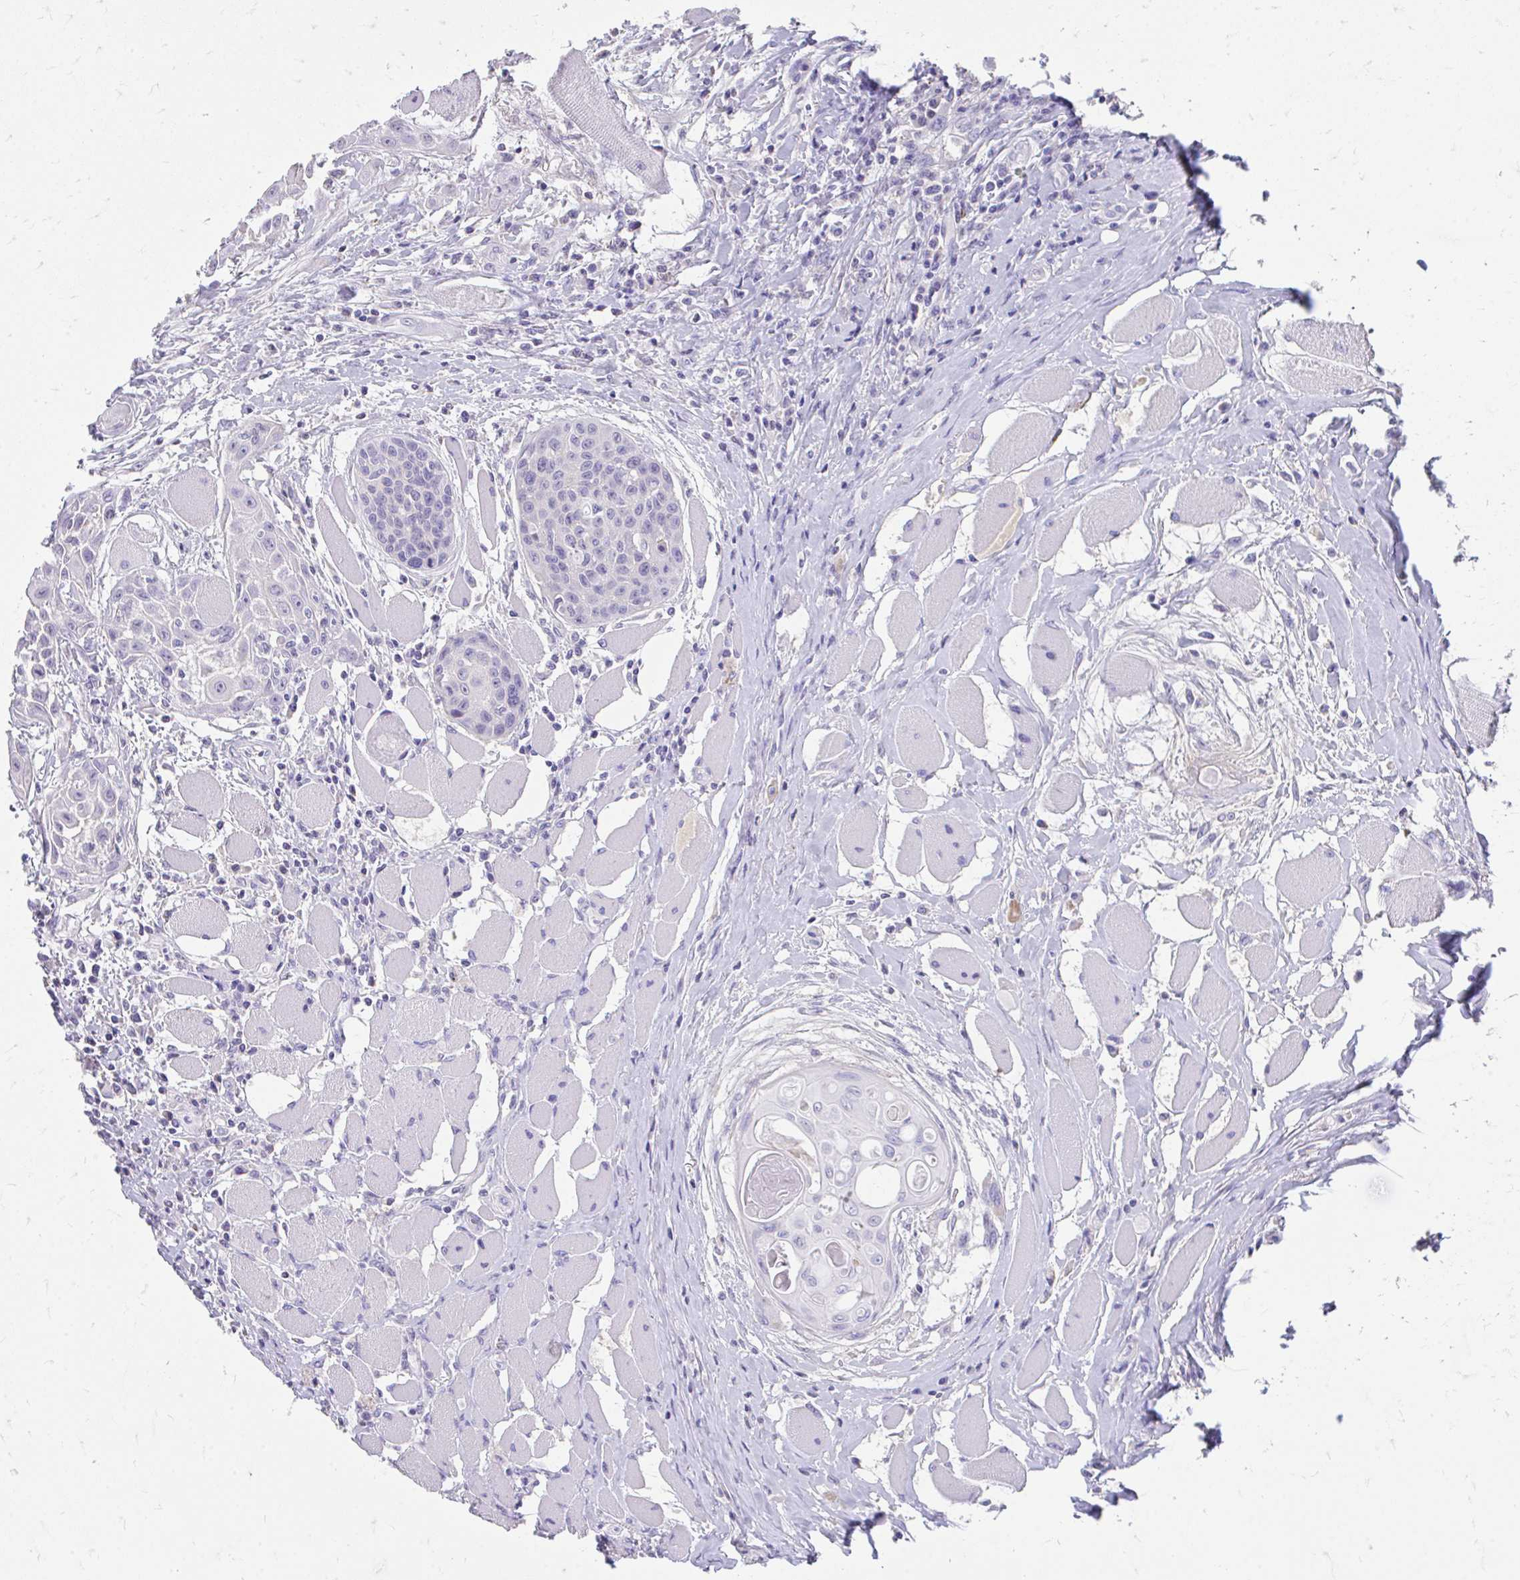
{"staining": {"intensity": "negative", "quantity": "none", "location": "none"}, "tissue": "head and neck cancer", "cell_type": "Tumor cells", "image_type": "cancer", "snomed": [{"axis": "morphology", "description": "Squamous cell carcinoma, NOS"}, {"axis": "topography", "description": "Head-Neck"}], "caption": "This is an immunohistochemistry histopathology image of head and neck cancer. There is no staining in tumor cells.", "gene": "CFH", "patient": {"sex": "female", "age": 73}}